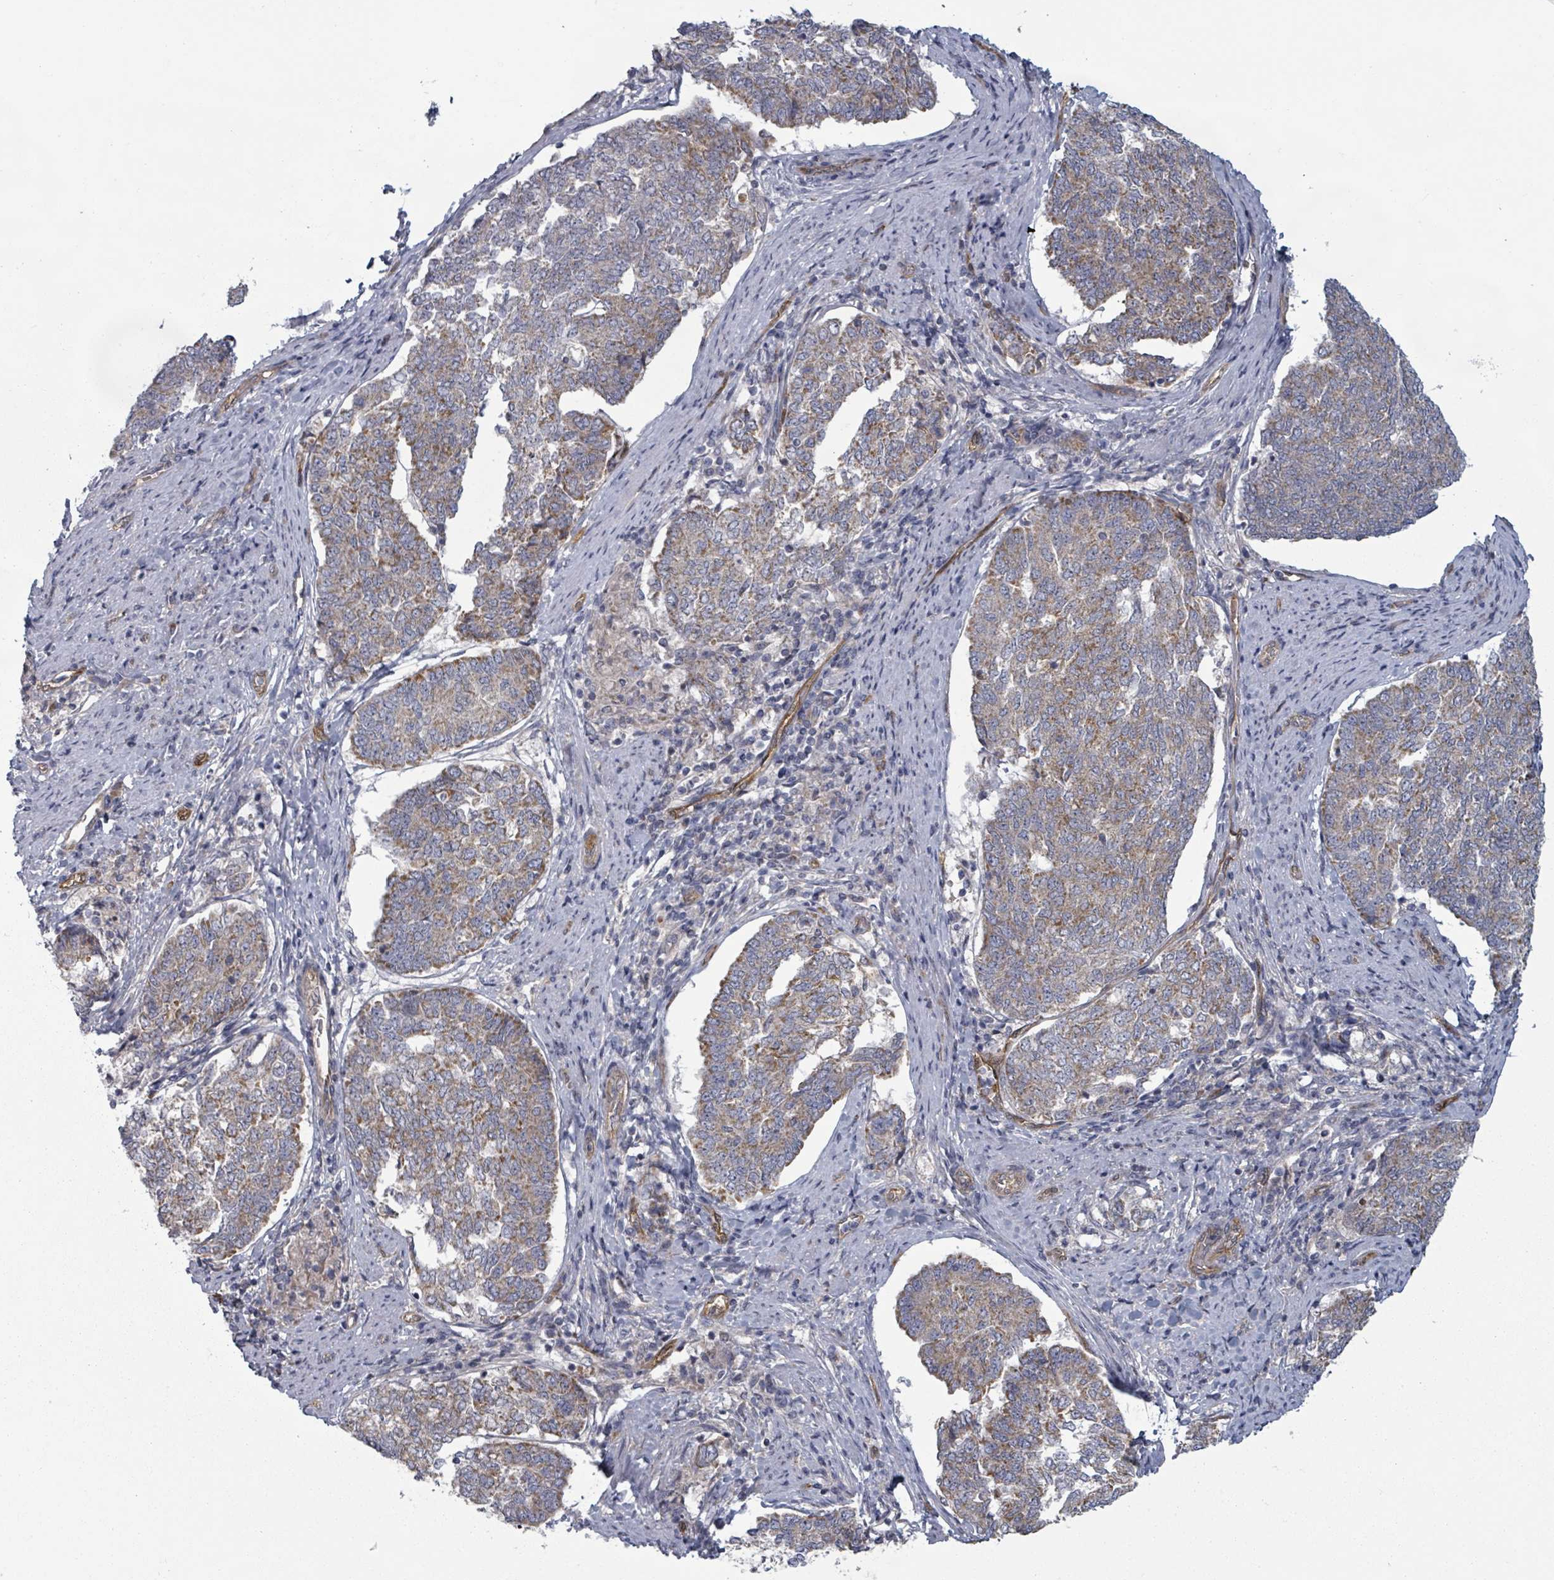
{"staining": {"intensity": "moderate", "quantity": ">75%", "location": "cytoplasmic/membranous"}, "tissue": "endometrial cancer", "cell_type": "Tumor cells", "image_type": "cancer", "snomed": [{"axis": "morphology", "description": "Adenocarcinoma, NOS"}, {"axis": "topography", "description": "Endometrium"}], "caption": "Tumor cells show medium levels of moderate cytoplasmic/membranous staining in about >75% of cells in adenocarcinoma (endometrial).", "gene": "FKBP1A", "patient": {"sex": "female", "age": 80}}